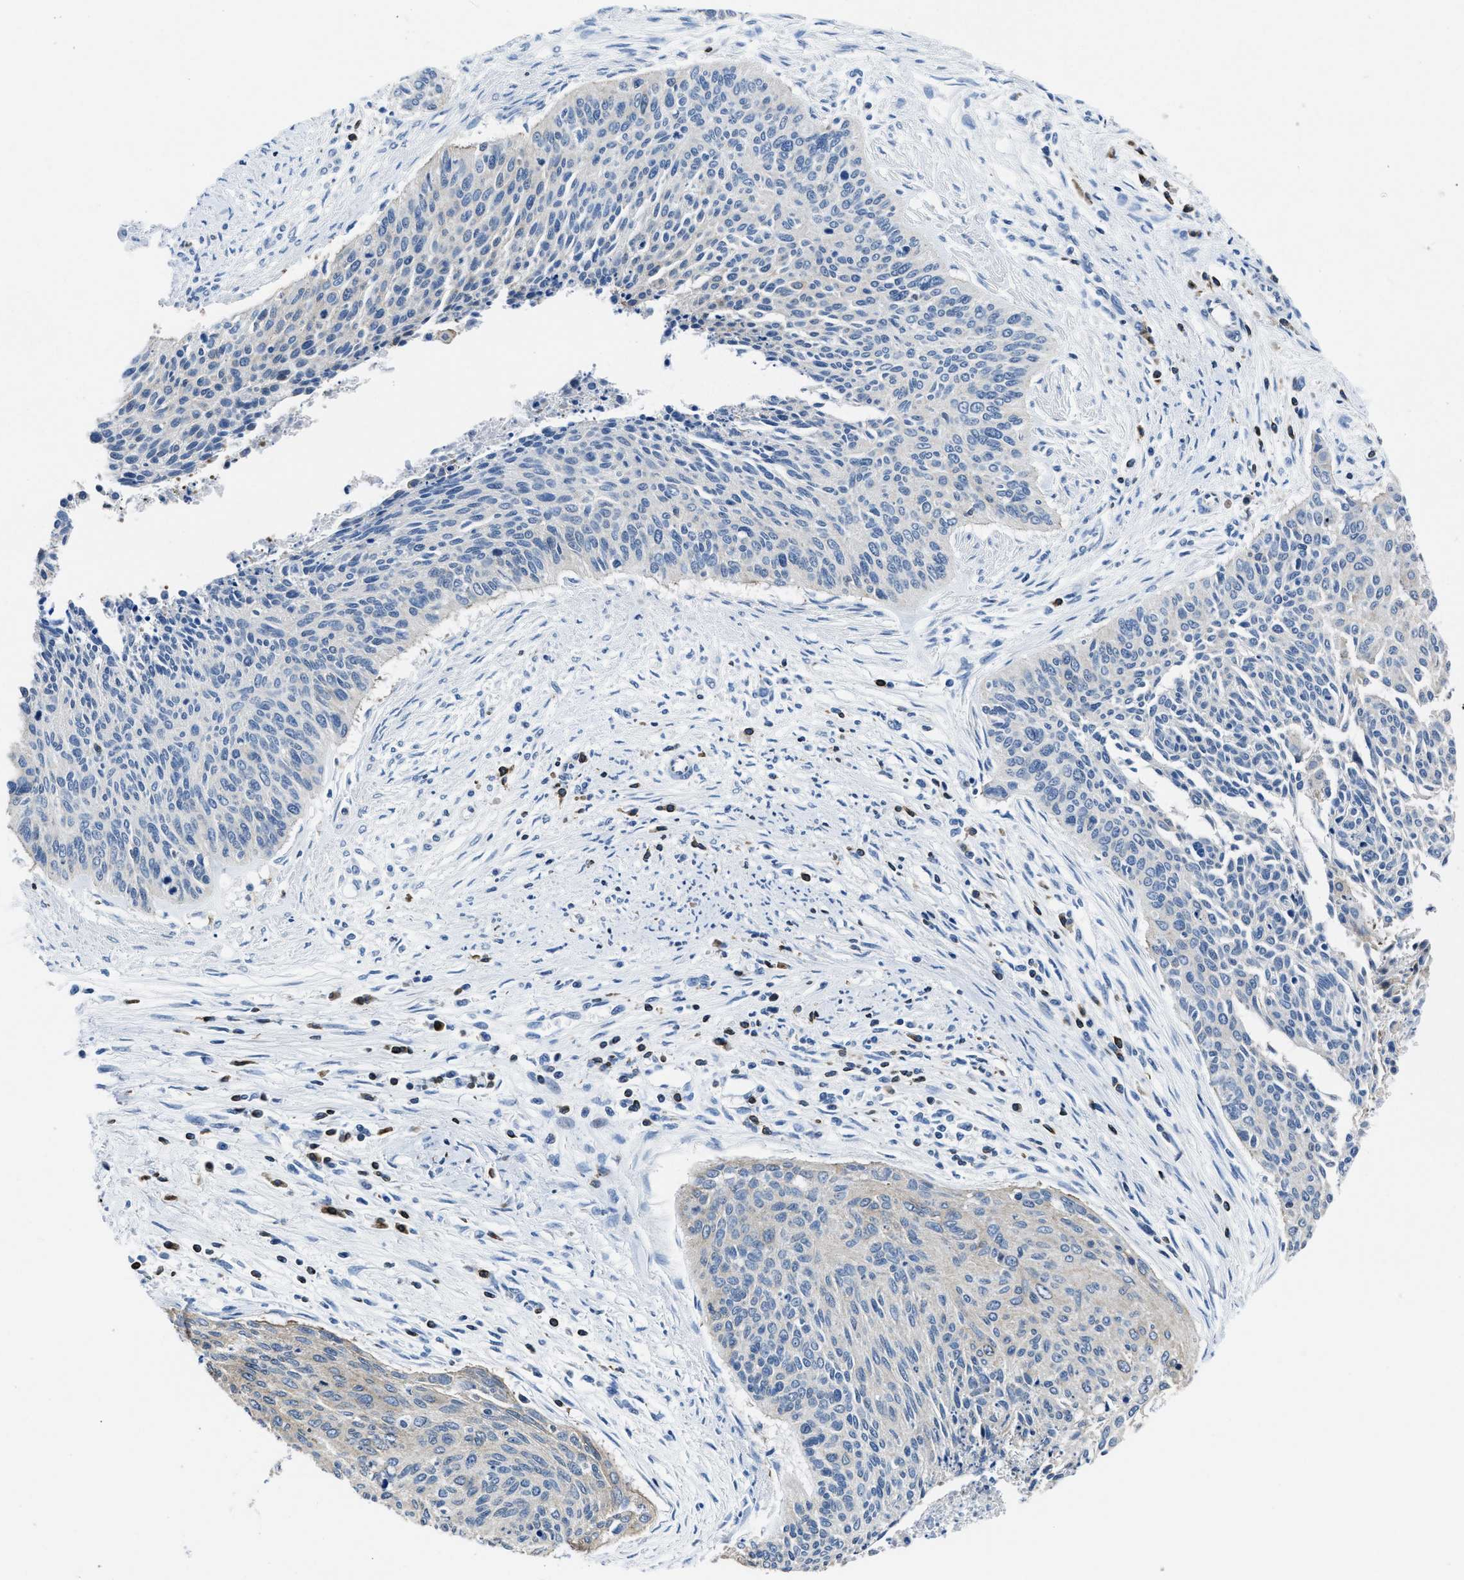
{"staining": {"intensity": "weak", "quantity": "<25%", "location": "cytoplasmic/membranous"}, "tissue": "cervical cancer", "cell_type": "Tumor cells", "image_type": "cancer", "snomed": [{"axis": "morphology", "description": "Squamous cell carcinoma, NOS"}, {"axis": "topography", "description": "Cervix"}], "caption": "IHC micrograph of neoplastic tissue: cervical cancer stained with DAB displays no significant protein staining in tumor cells.", "gene": "ITGA3", "patient": {"sex": "female", "age": 55}}